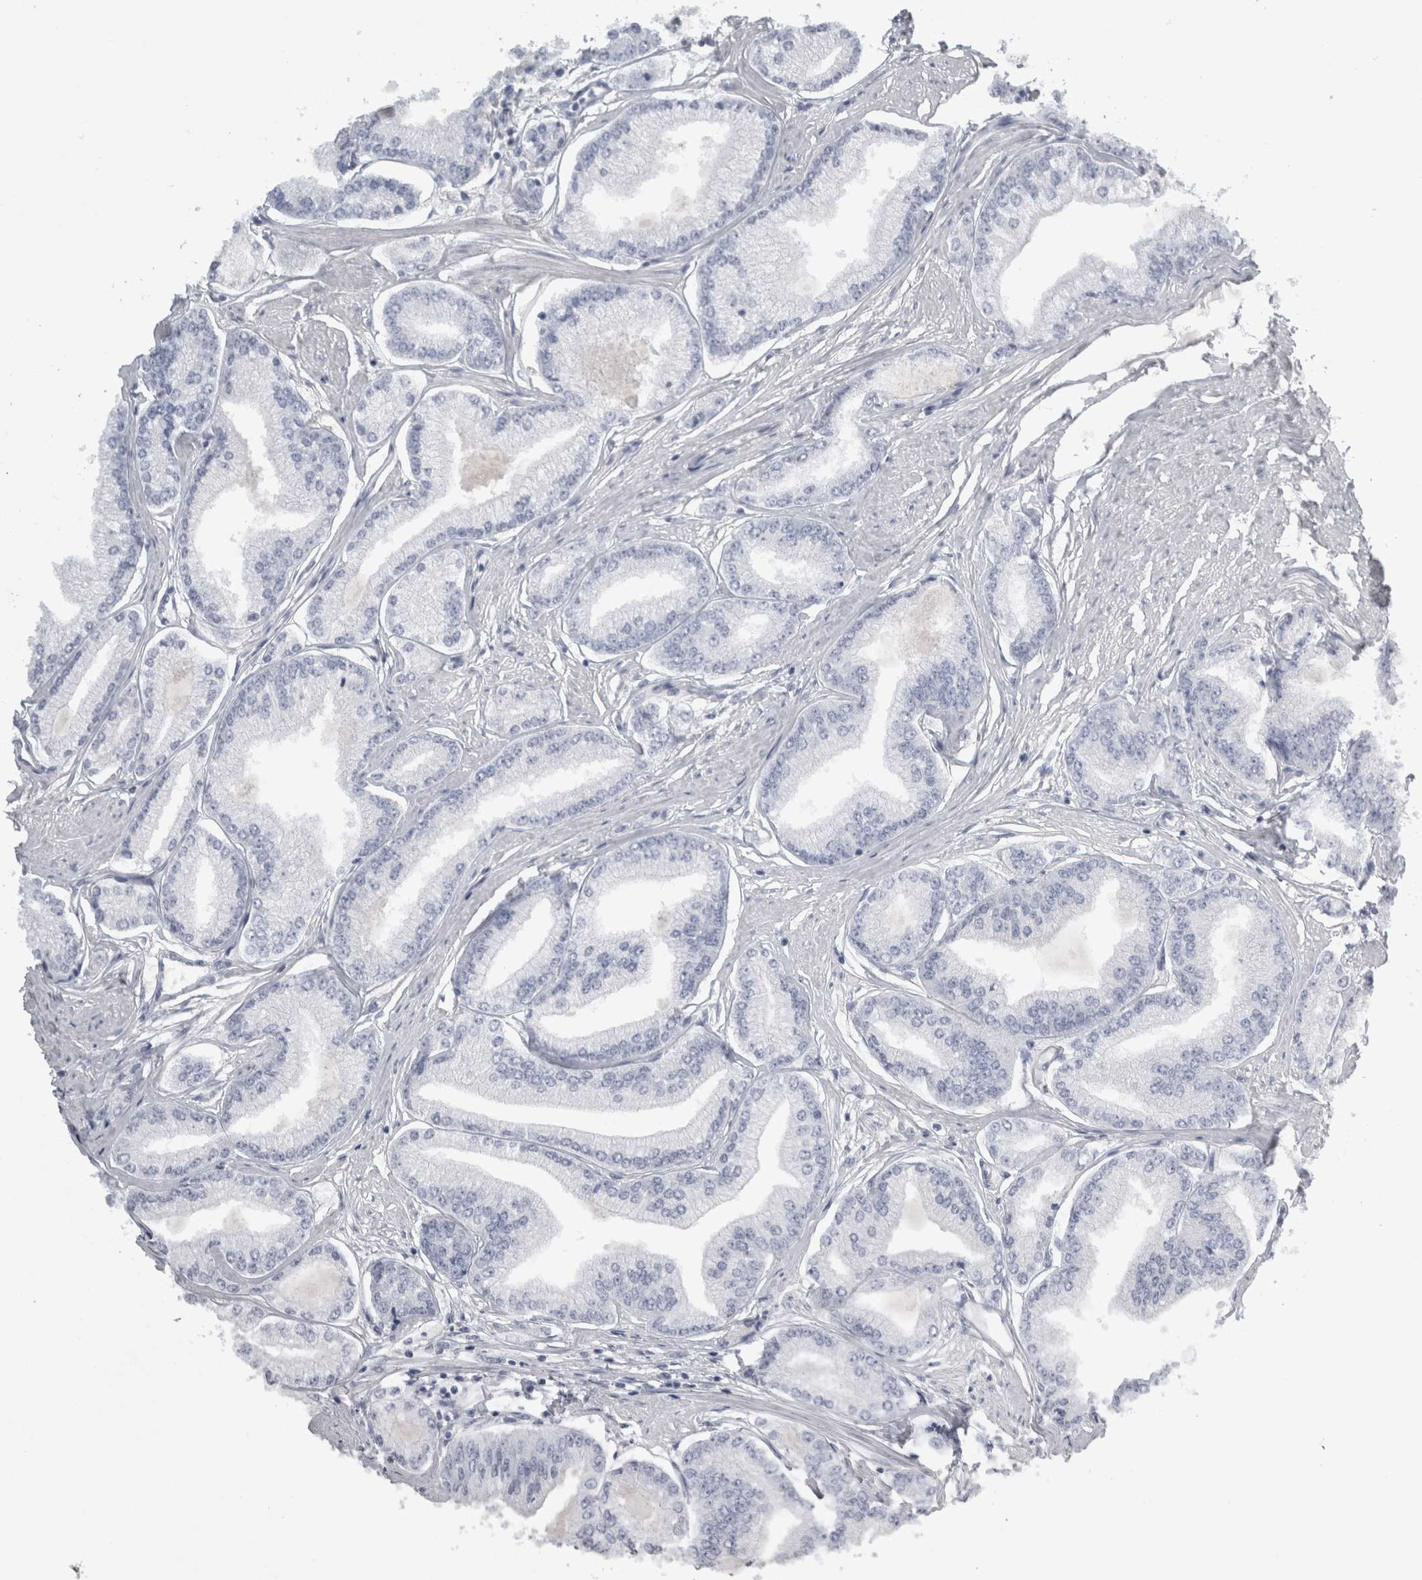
{"staining": {"intensity": "negative", "quantity": "none", "location": "none"}, "tissue": "prostate cancer", "cell_type": "Tumor cells", "image_type": "cancer", "snomed": [{"axis": "morphology", "description": "Adenocarcinoma, Low grade"}, {"axis": "topography", "description": "Prostate"}], "caption": "IHC of low-grade adenocarcinoma (prostate) shows no positivity in tumor cells. (DAB (3,3'-diaminobenzidine) IHC, high magnification).", "gene": "TCAP", "patient": {"sex": "male", "age": 52}}